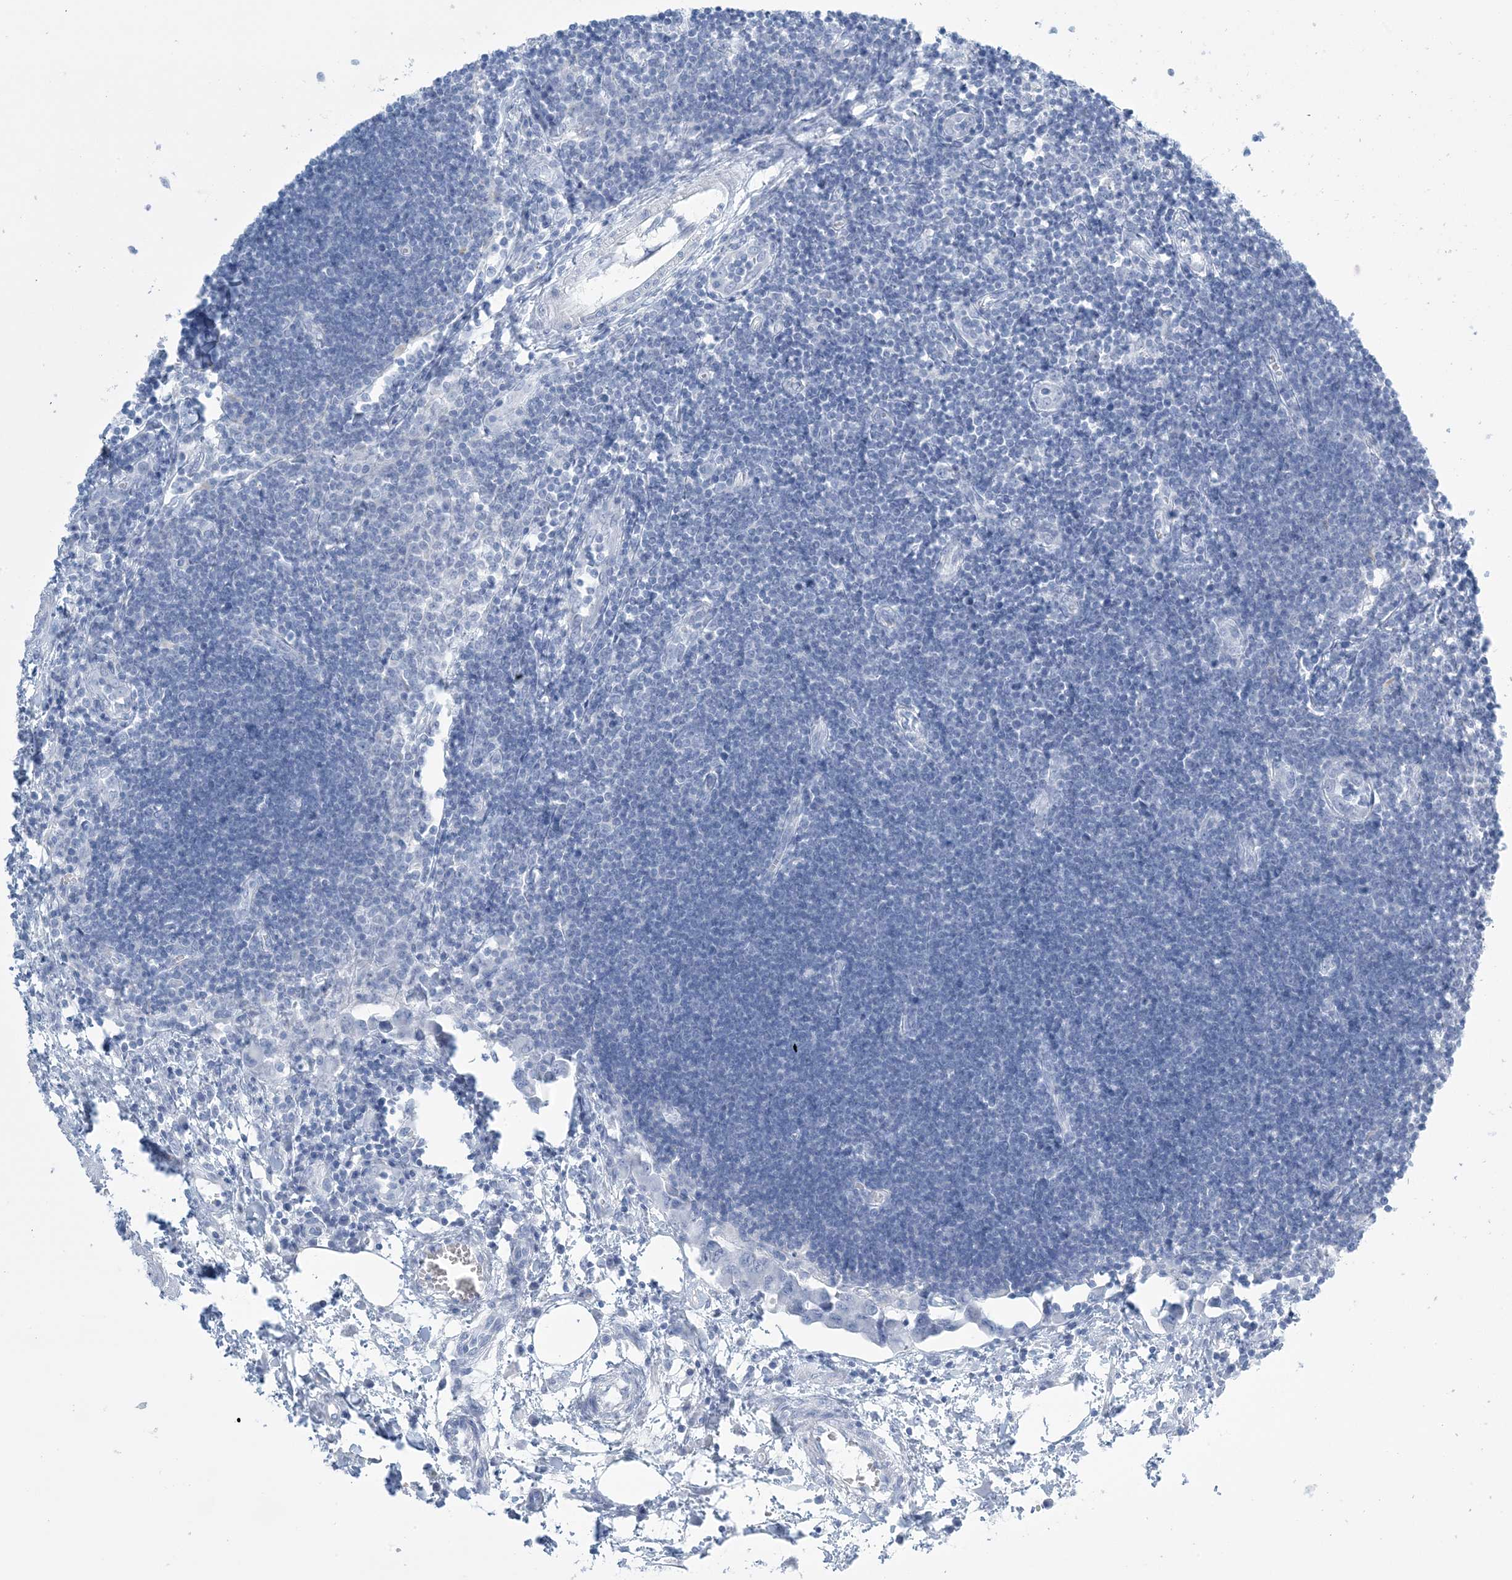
{"staining": {"intensity": "negative", "quantity": "none", "location": "none"}, "tissue": "lymph node", "cell_type": "Germinal center cells", "image_type": "normal", "snomed": [{"axis": "morphology", "description": "Normal tissue, NOS"}, {"axis": "morphology", "description": "Malignant melanoma, Metastatic site"}, {"axis": "topography", "description": "Lymph node"}], "caption": "High magnification brightfield microscopy of normal lymph node stained with DAB (3,3'-diaminobenzidine) (brown) and counterstained with hematoxylin (blue): germinal center cells show no significant staining. (Stains: DAB (3,3'-diaminobenzidine) immunohistochemistry (IHC) with hematoxylin counter stain, Microscopy: brightfield microscopy at high magnification).", "gene": "AGXT", "patient": {"sex": "male", "age": 41}}